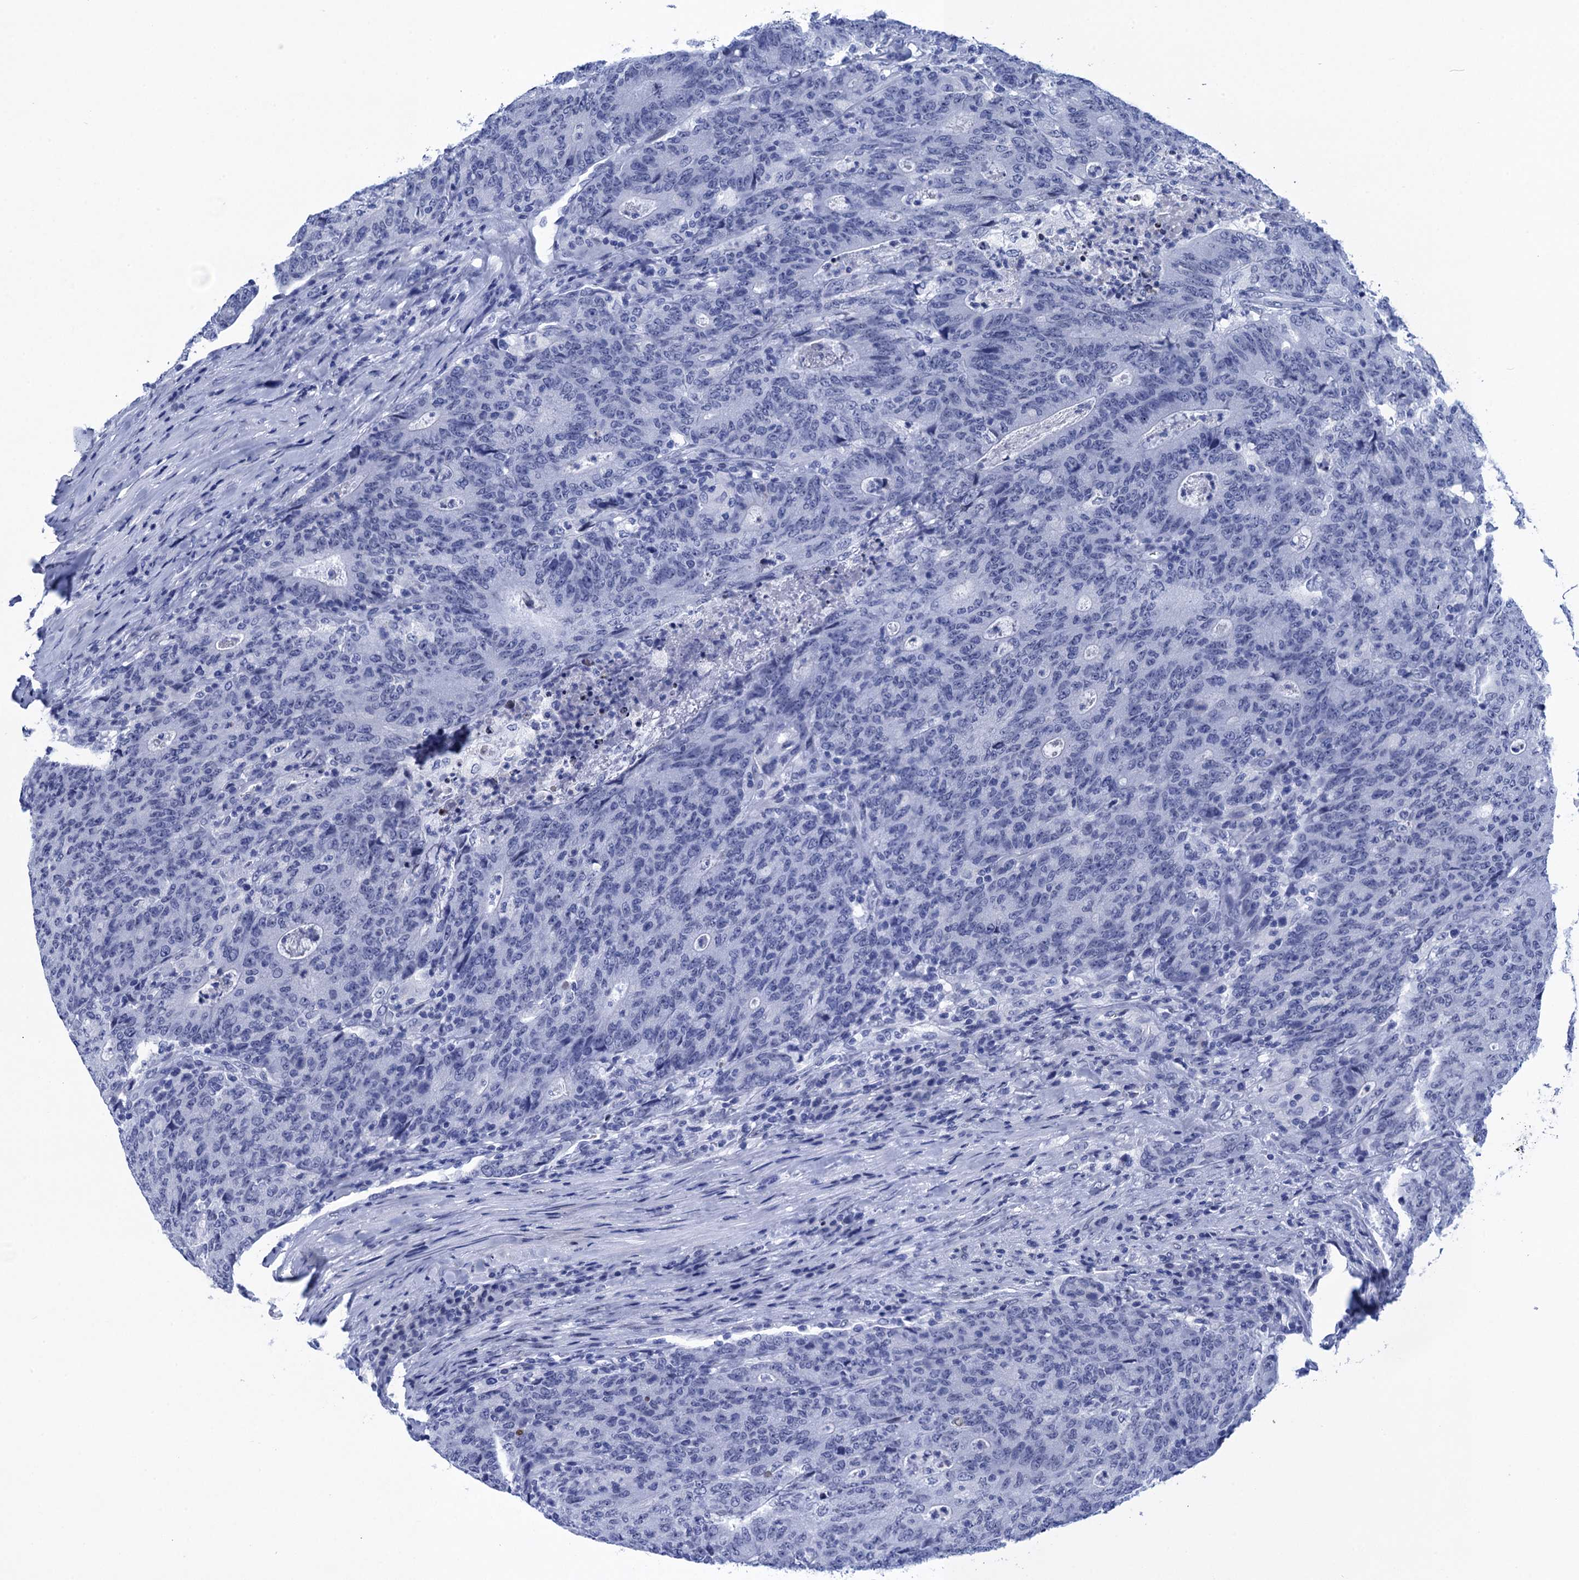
{"staining": {"intensity": "negative", "quantity": "none", "location": "none"}, "tissue": "colorectal cancer", "cell_type": "Tumor cells", "image_type": "cancer", "snomed": [{"axis": "morphology", "description": "Adenocarcinoma, NOS"}, {"axis": "topography", "description": "Colon"}], "caption": "Immunohistochemical staining of colorectal cancer (adenocarcinoma) shows no significant staining in tumor cells.", "gene": "METTL25", "patient": {"sex": "female", "age": 75}}